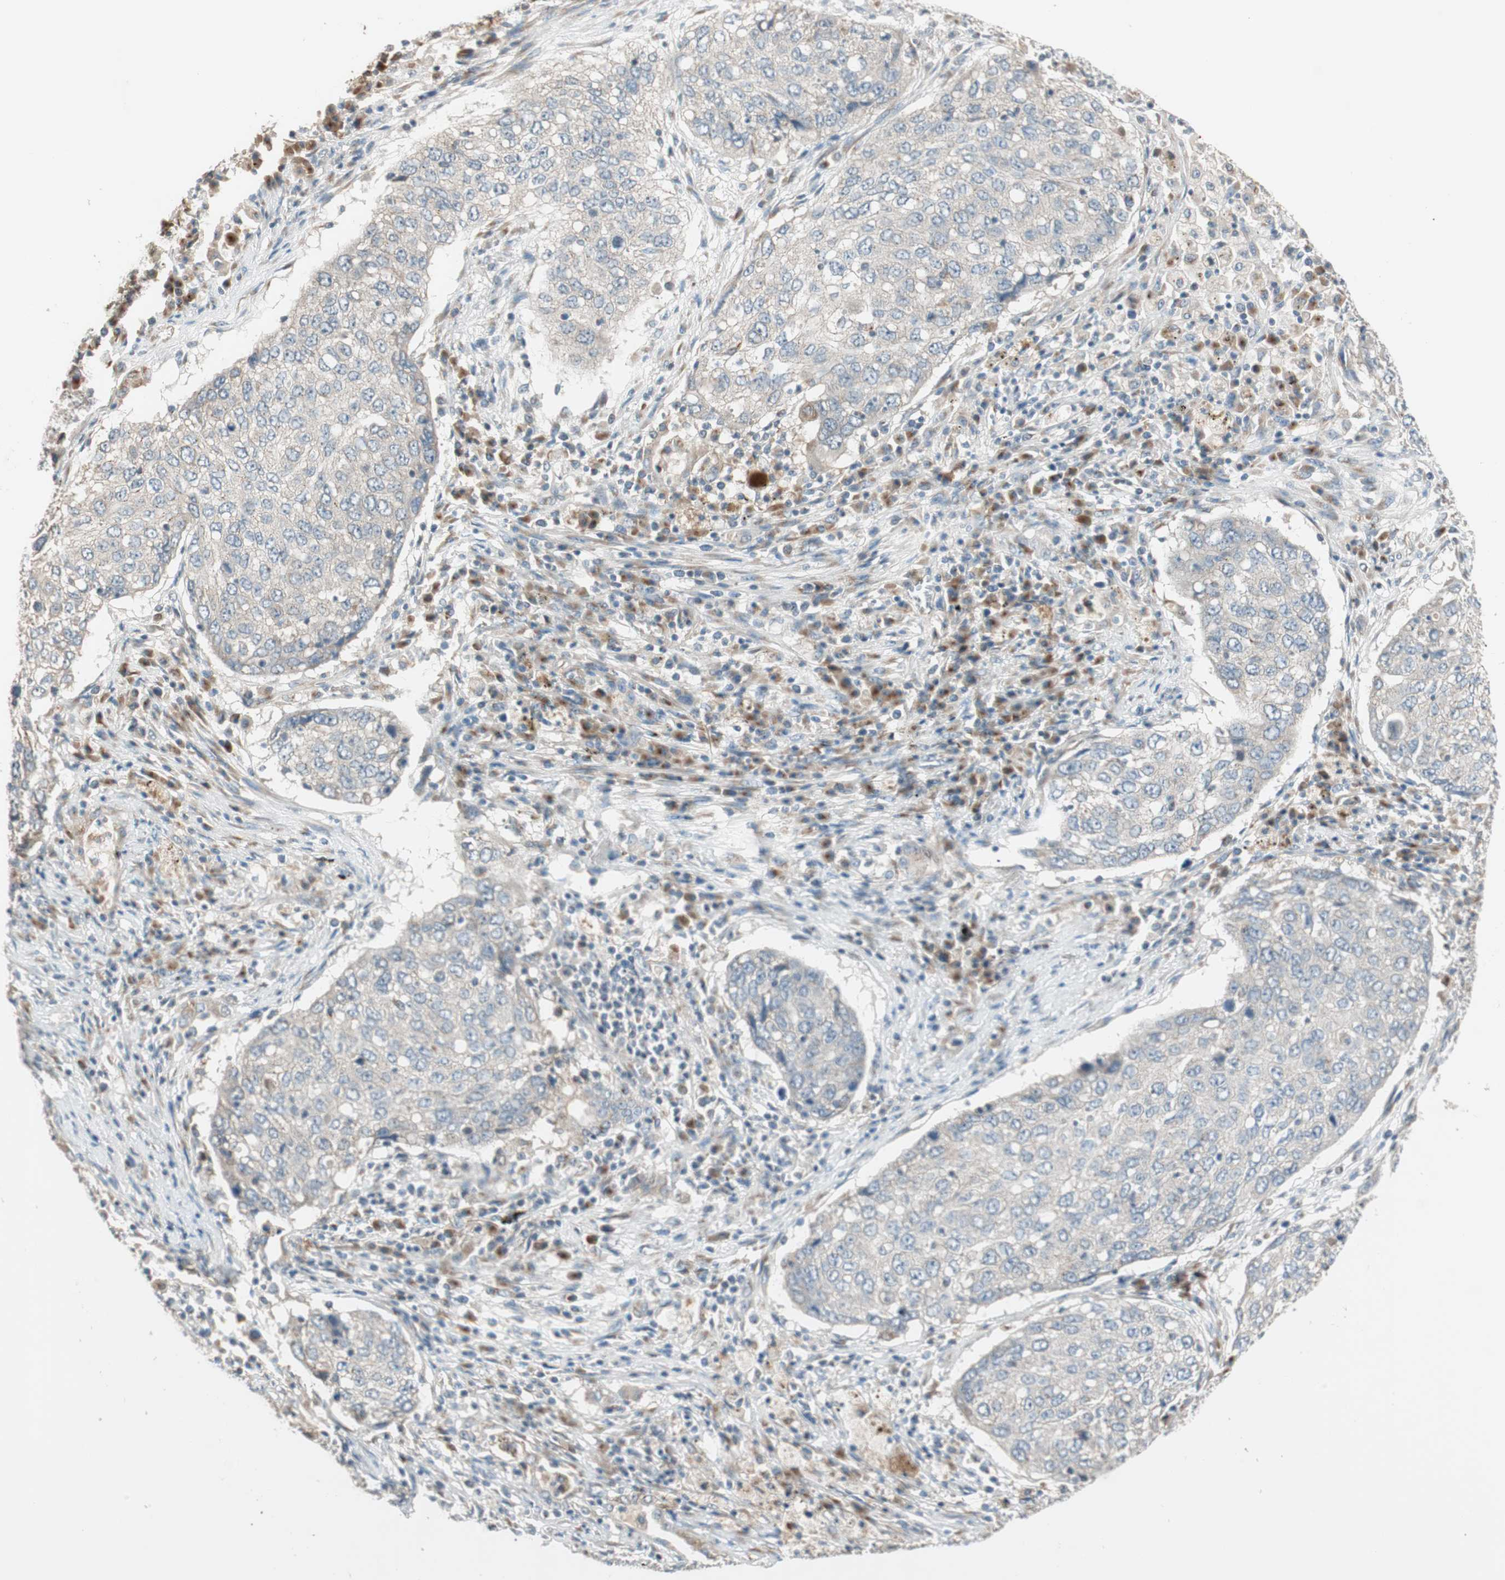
{"staining": {"intensity": "negative", "quantity": "none", "location": "none"}, "tissue": "lung cancer", "cell_type": "Tumor cells", "image_type": "cancer", "snomed": [{"axis": "morphology", "description": "Squamous cell carcinoma, NOS"}, {"axis": "topography", "description": "Lung"}], "caption": "Tumor cells are negative for protein expression in human lung cancer.", "gene": "SEC16A", "patient": {"sex": "female", "age": 63}}